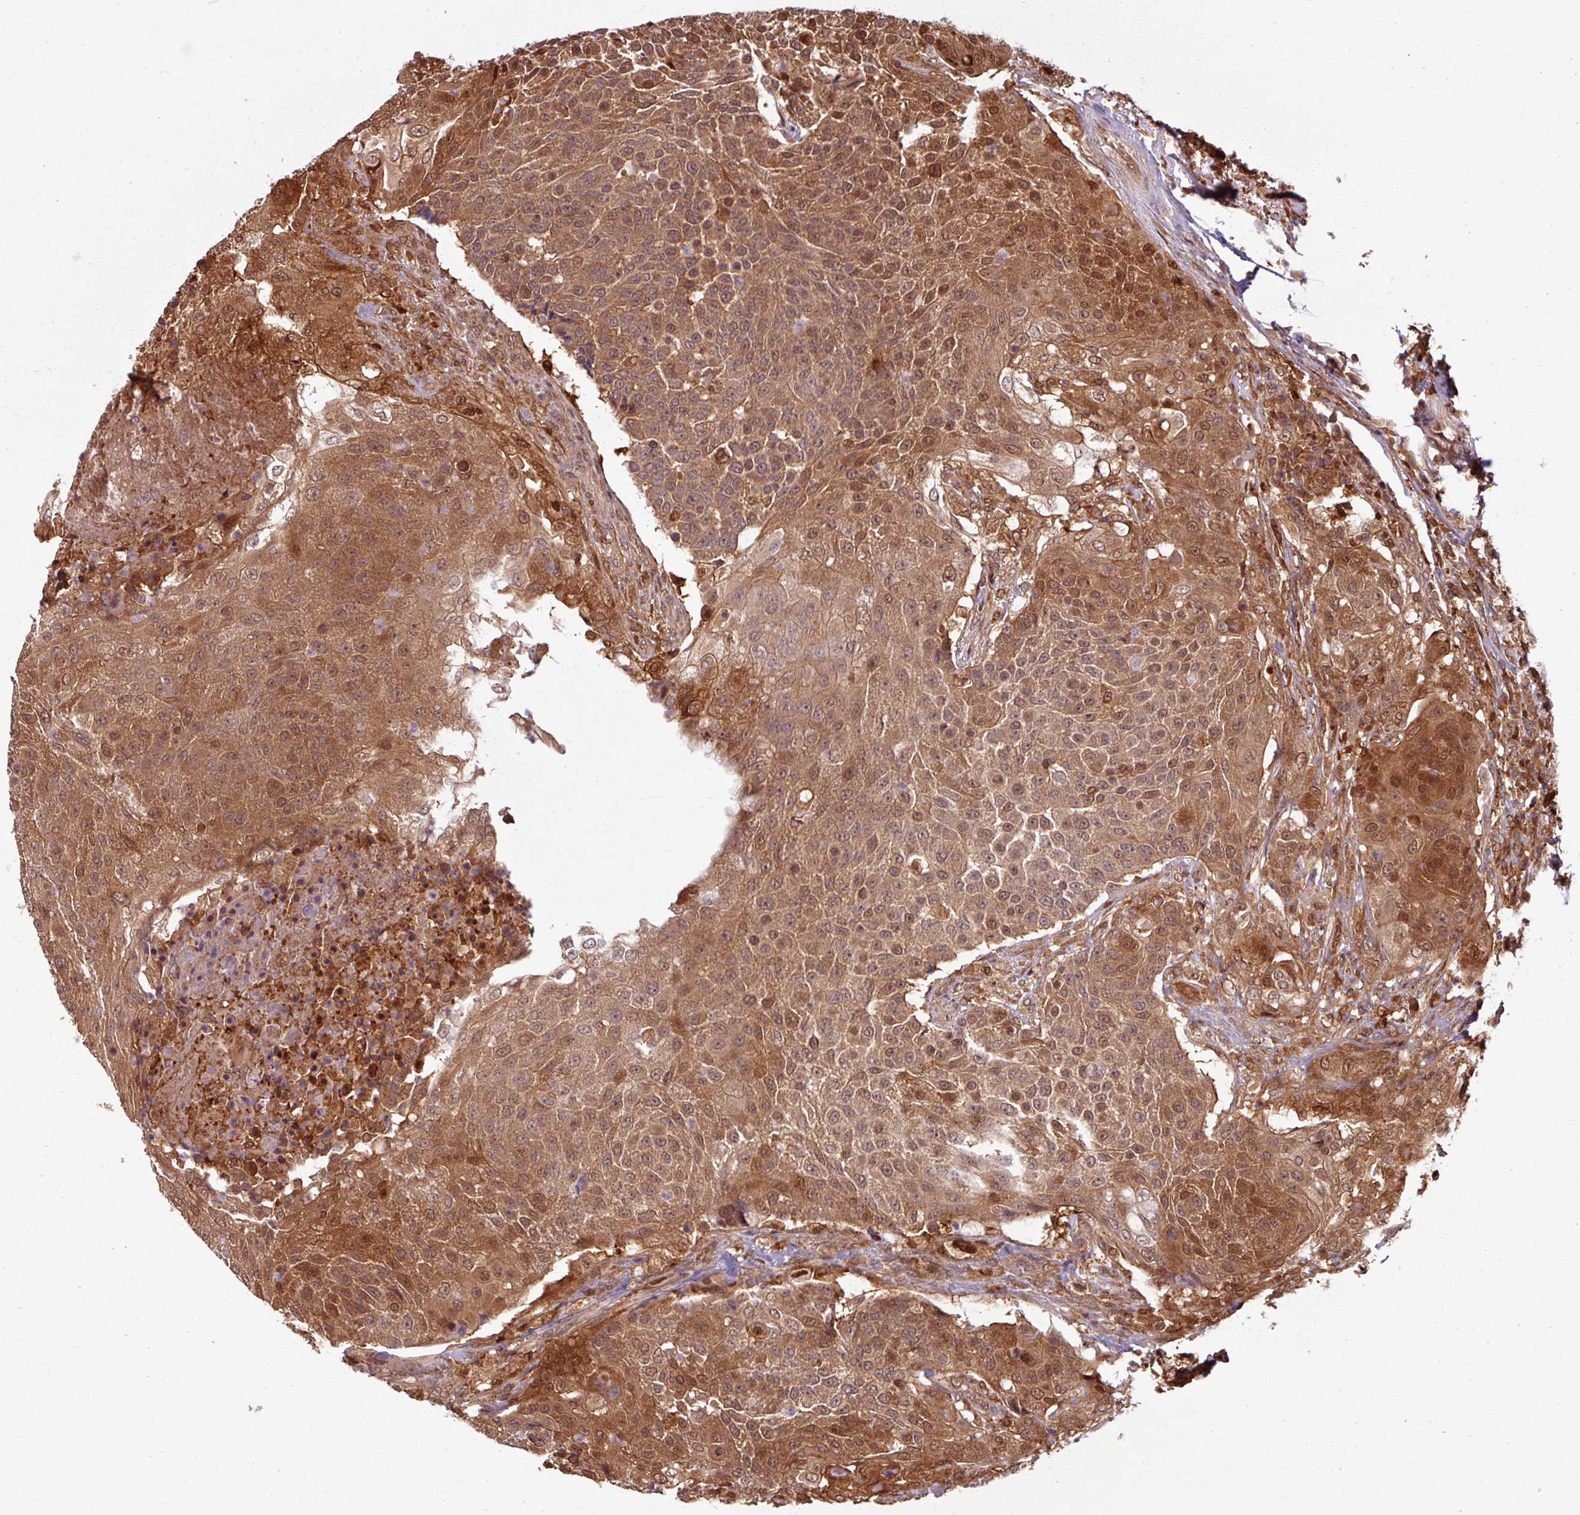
{"staining": {"intensity": "moderate", "quantity": ">75%", "location": "cytoplasmic/membranous,nuclear"}, "tissue": "urothelial cancer", "cell_type": "Tumor cells", "image_type": "cancer", "snomed": [{"axis": "morphology", "description": "Urothelial carcinoma, High grade"}, {"axis": "topography", "description": "Urinary bladder"}], "caption": "Urothelial cancer stained with a protein marker demonstrates moderate staining in tumor cells.", "gene": "KCTD11", "patient": {"sex": "female", "age": 63}}